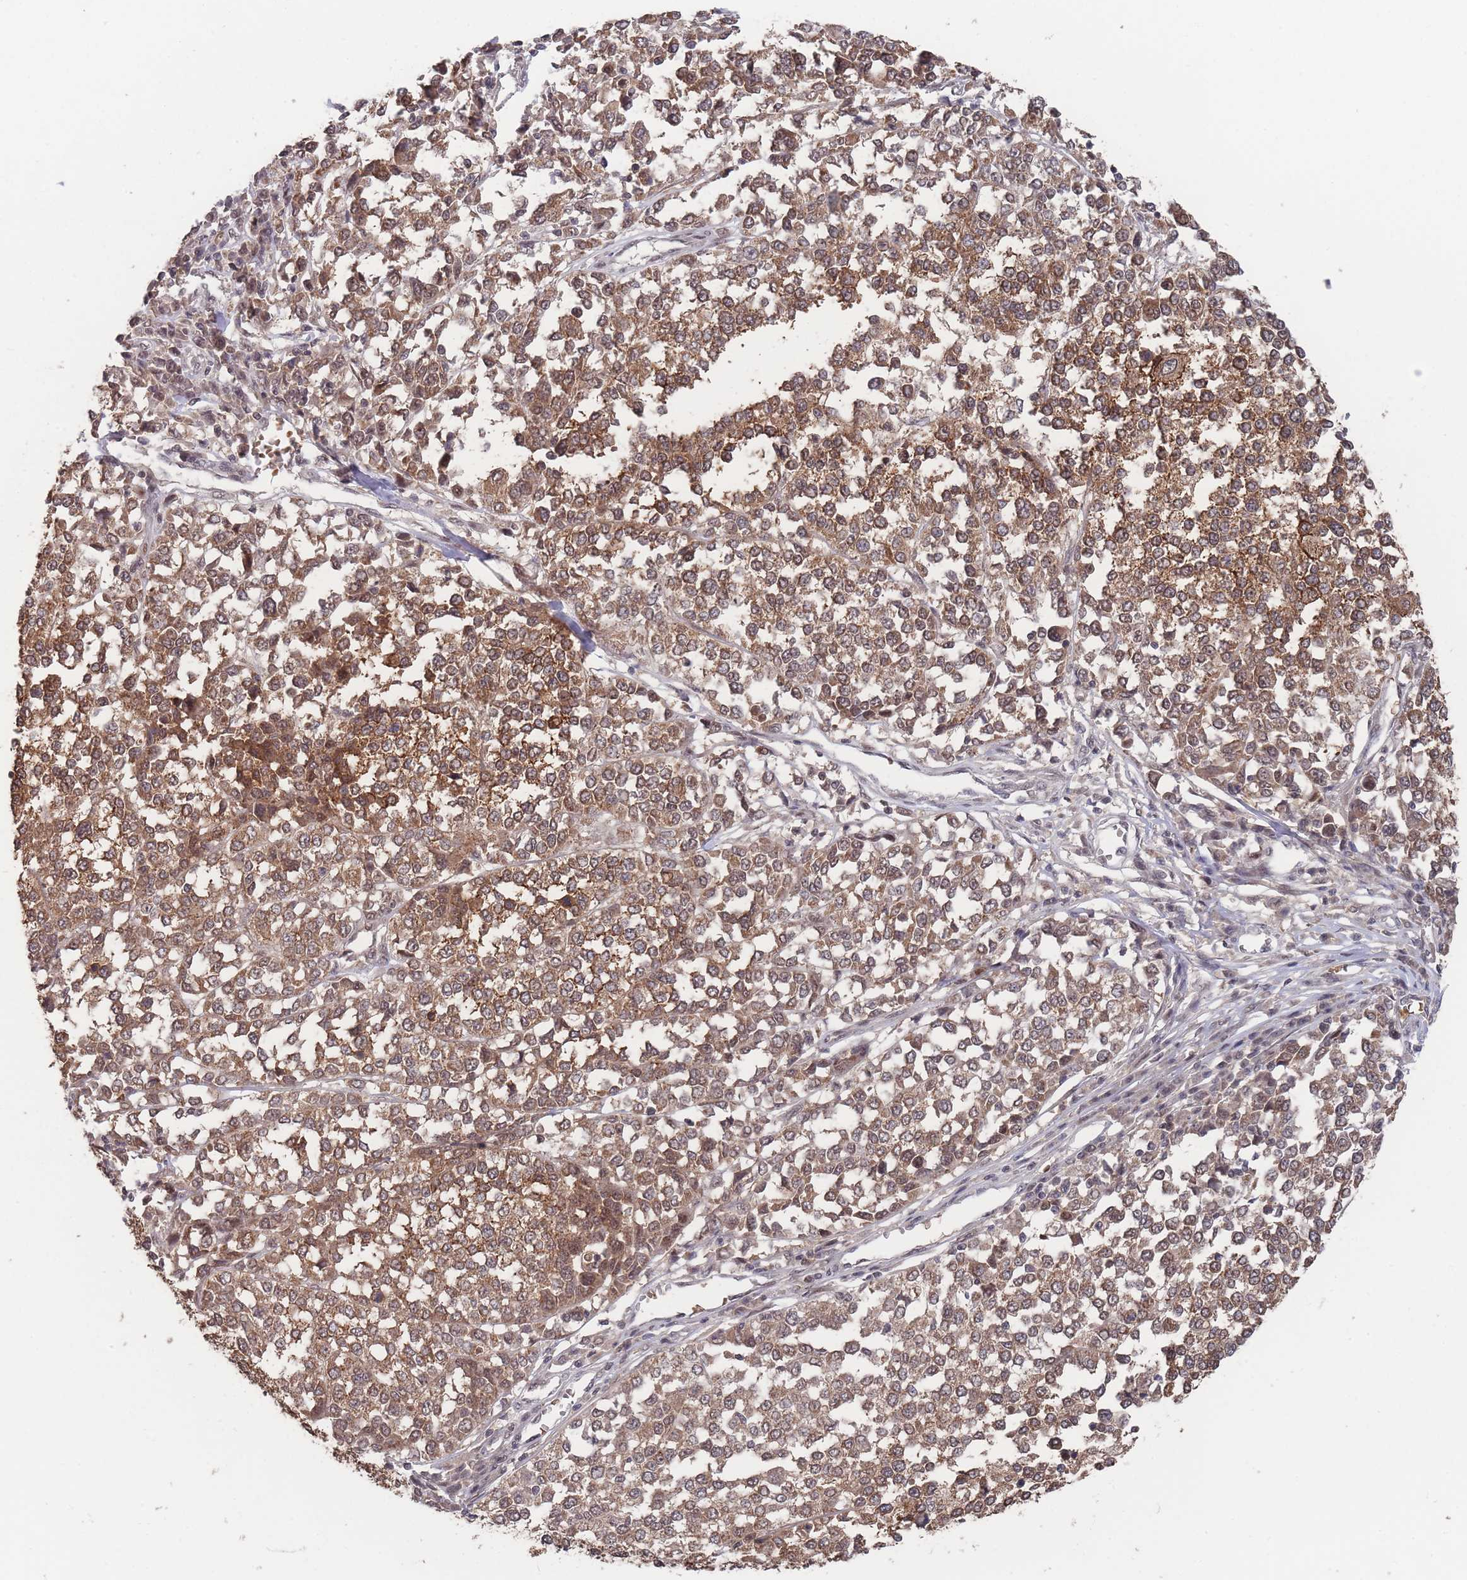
{"staining": {"intensity": "moderate", "quantity": ">75%", "location": "cytoplasmic/membranous"}, "tissue": "melanoma", "cell_type": "Tumor cells", "image_type": "cancer", "snomed": [{"axis": "morphology", "description": "Malignant melanoma, Metastatic site"}, {"axis": "topography", "description": "Lymph node"}], "caption": "Human malignant melanoma (metastatic site) stained with a brown dye displays moderate cytoplasmic/membranous positive positivity in about >75% of tumor cells.", "gene": "SF3B1", "patient": {"sex": "male", "age": 44}}